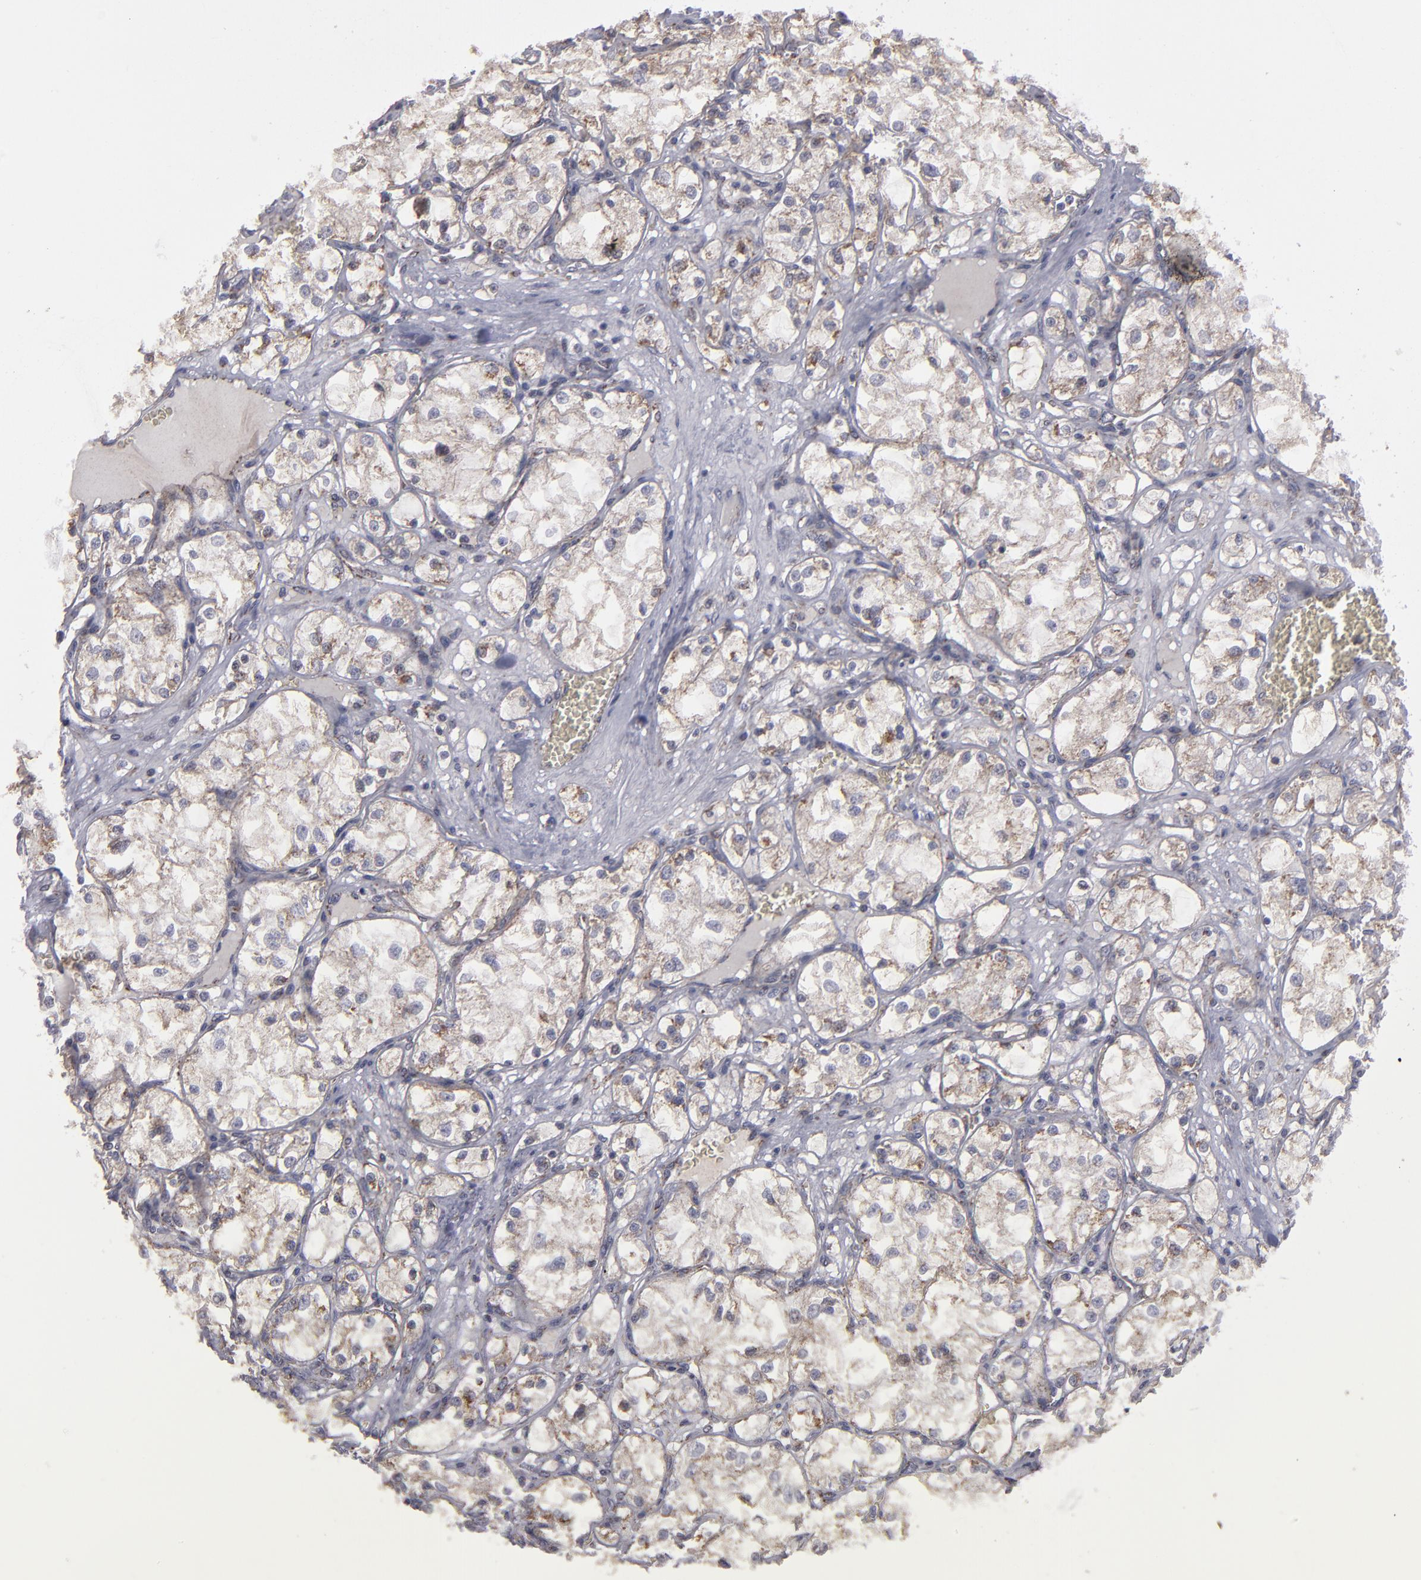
{"staining": {"intensity": "weak", "quantity": "25%-75%", "location": "cytoplasmic/membranous"}, "tissue": "renal cancer", "cell_type": "Tumor cells", "image_type": "cancer", "snomed": [{"axis": "morphology", "description": "Adenocarcinoma, NOS"}, {"axis": "topography", "description": "Kidney"}], "caption": "Protein positivity by immunohistochemistry exhibits weak cytoplasmic/membranous positivity in approximately 25%-75% of tumor cells in renal cancer.", "gene": "MYOM2", "patient": {"sex": "male", "age": 61}}